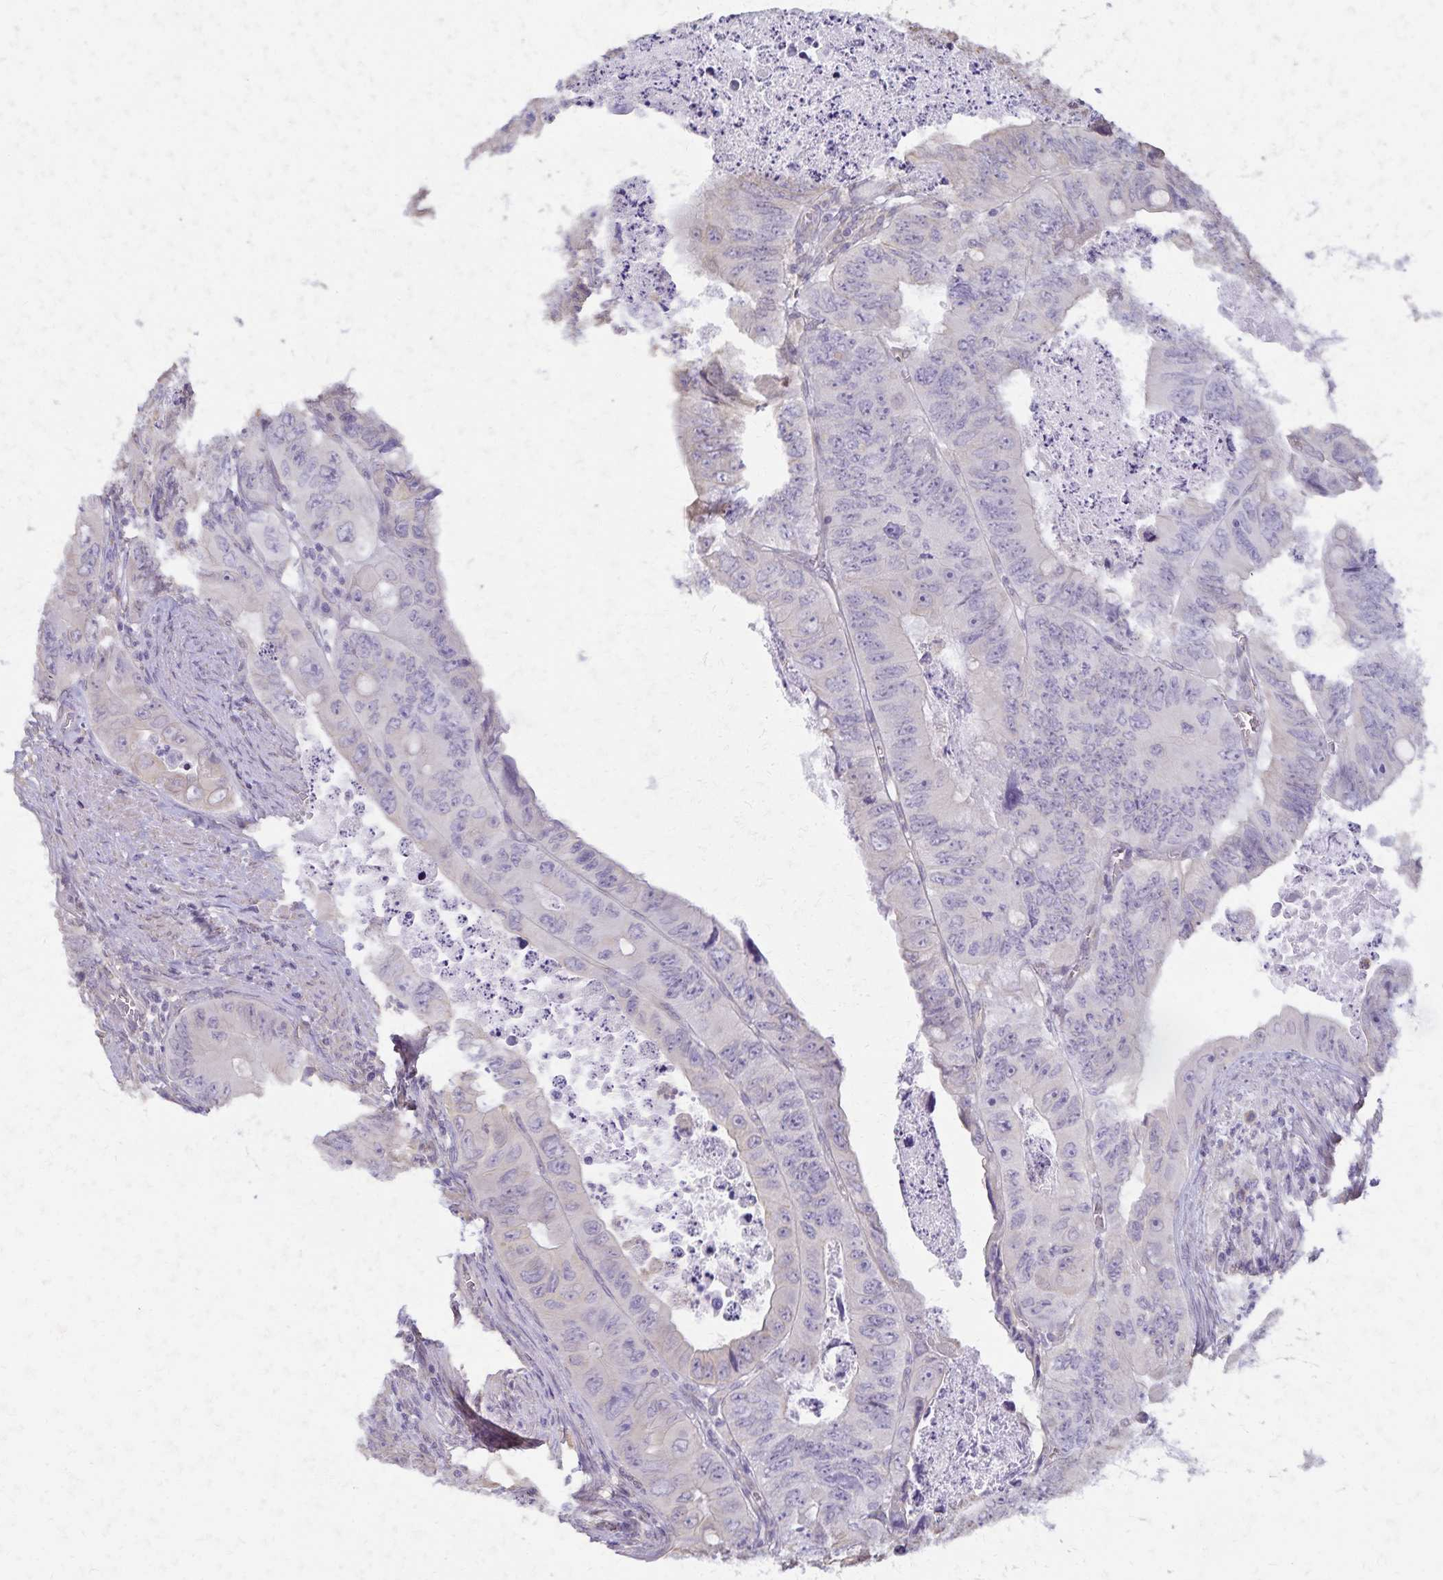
{"staining": {"intensity": "negative", "quantity": "none", "location": "none"}, "tissue": "colorectal cancer", "cell_type": "Tumor cells", "image_type": "cancer", "snomed": [{"axis": "morphology", "description": "Adenocarcinoma, NOS"}, {"axis": "topography", "description": "Colon"}], "caption": "This histopathology image is of colorectal adenocarcinoma stained with IHC to label a protein in brown with the nuclei are counter-stained blue. There is no expression in tumor cells. (DAB (3,3'-diaminobenzidine) IHC, high magnification).", "gene": "KISS1", "patient": {"sex": "female", "age": 84}}